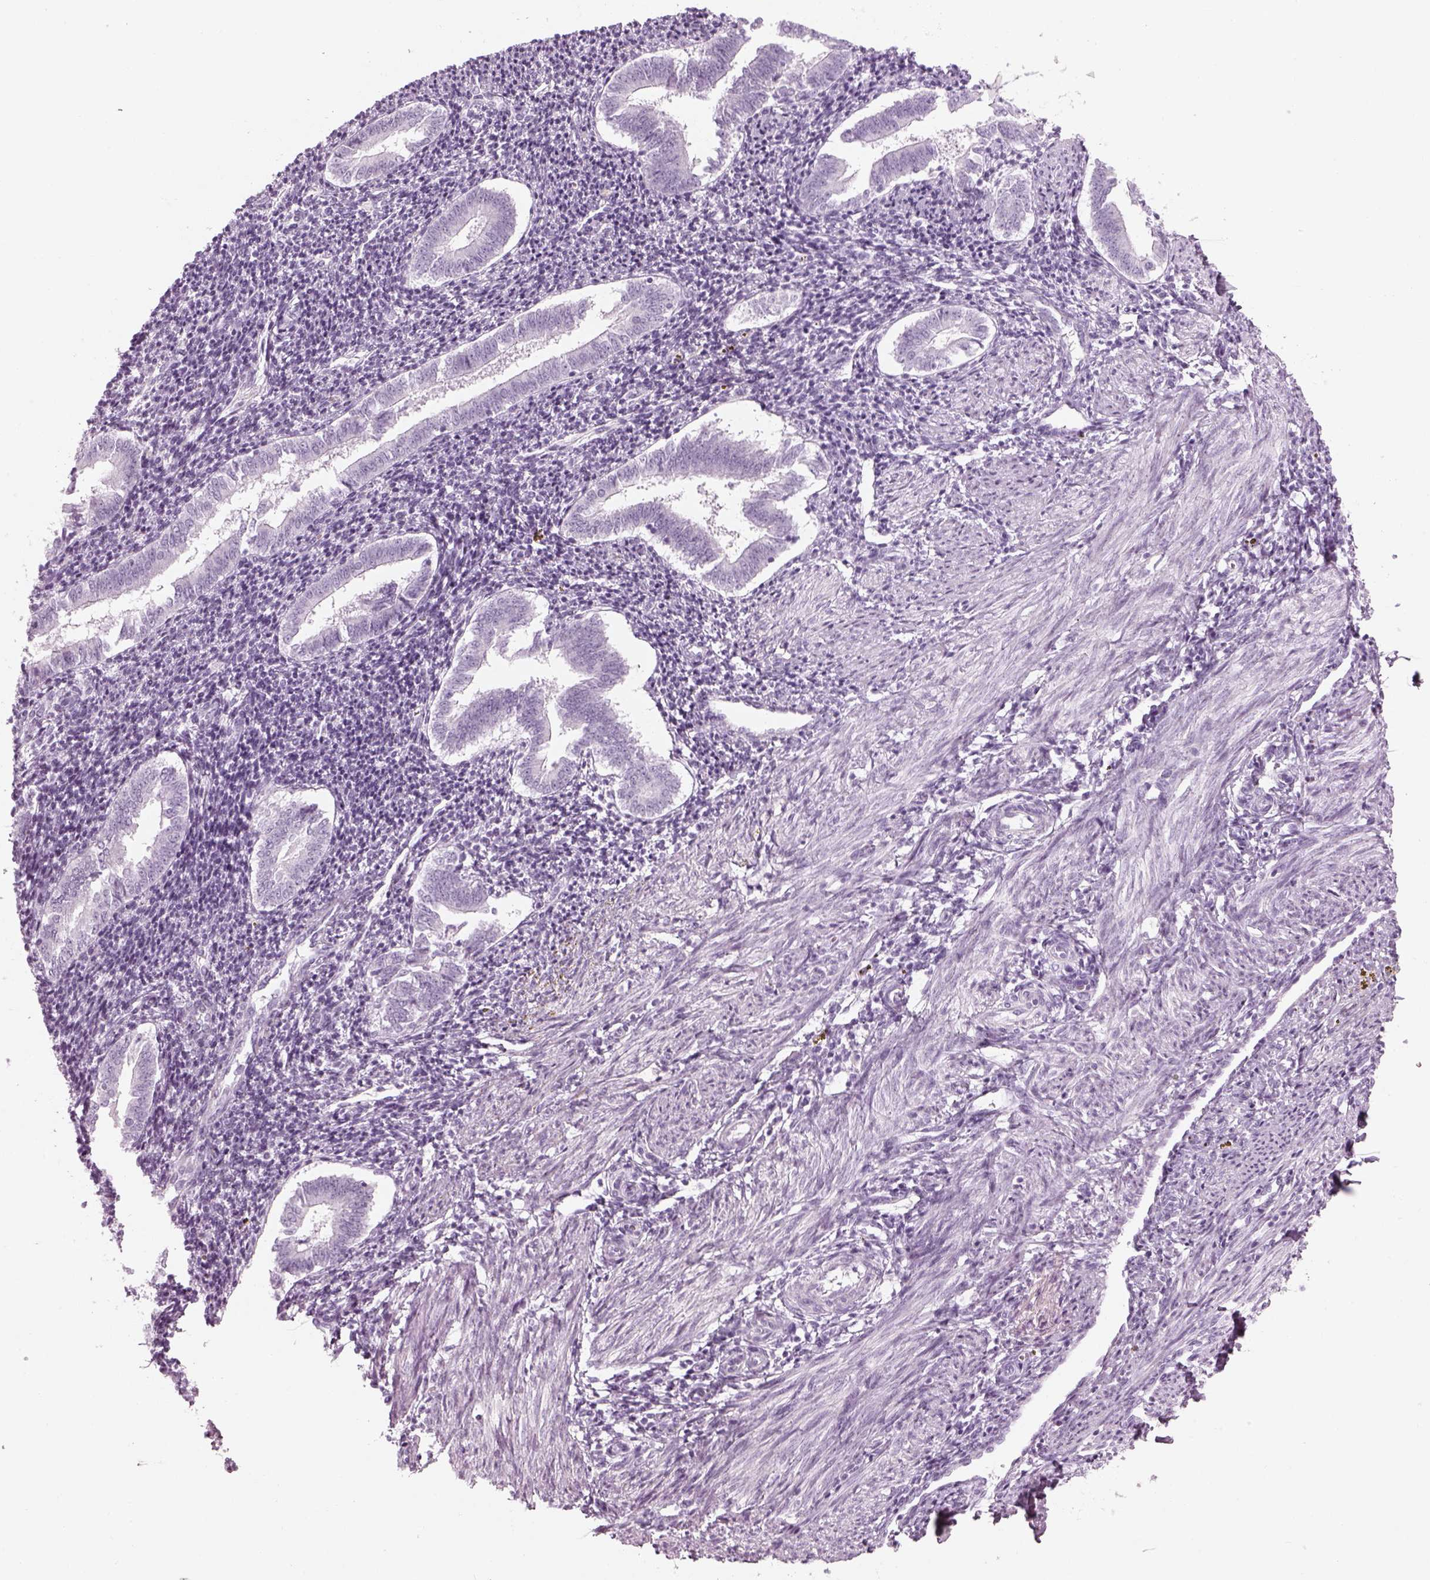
{"staining": {"intensity": "negative", "quantity": "none", "location": "none"}, "tissue": "endometrium", "cell_type": "Cells in endometrial stroma", "image_type": "normal", "snomed": [{"axis": "morphology", "description": "Normal tissue, NOS"}, {"axis": "topography", "description": "Endometrium"}], "caption": "Benign endometrium was stained to show a protein in brown. There is no significant positivity in cells in endometrial stroma.", "gene": "SAG", "patient": {"sex": "female", "age": 25}}